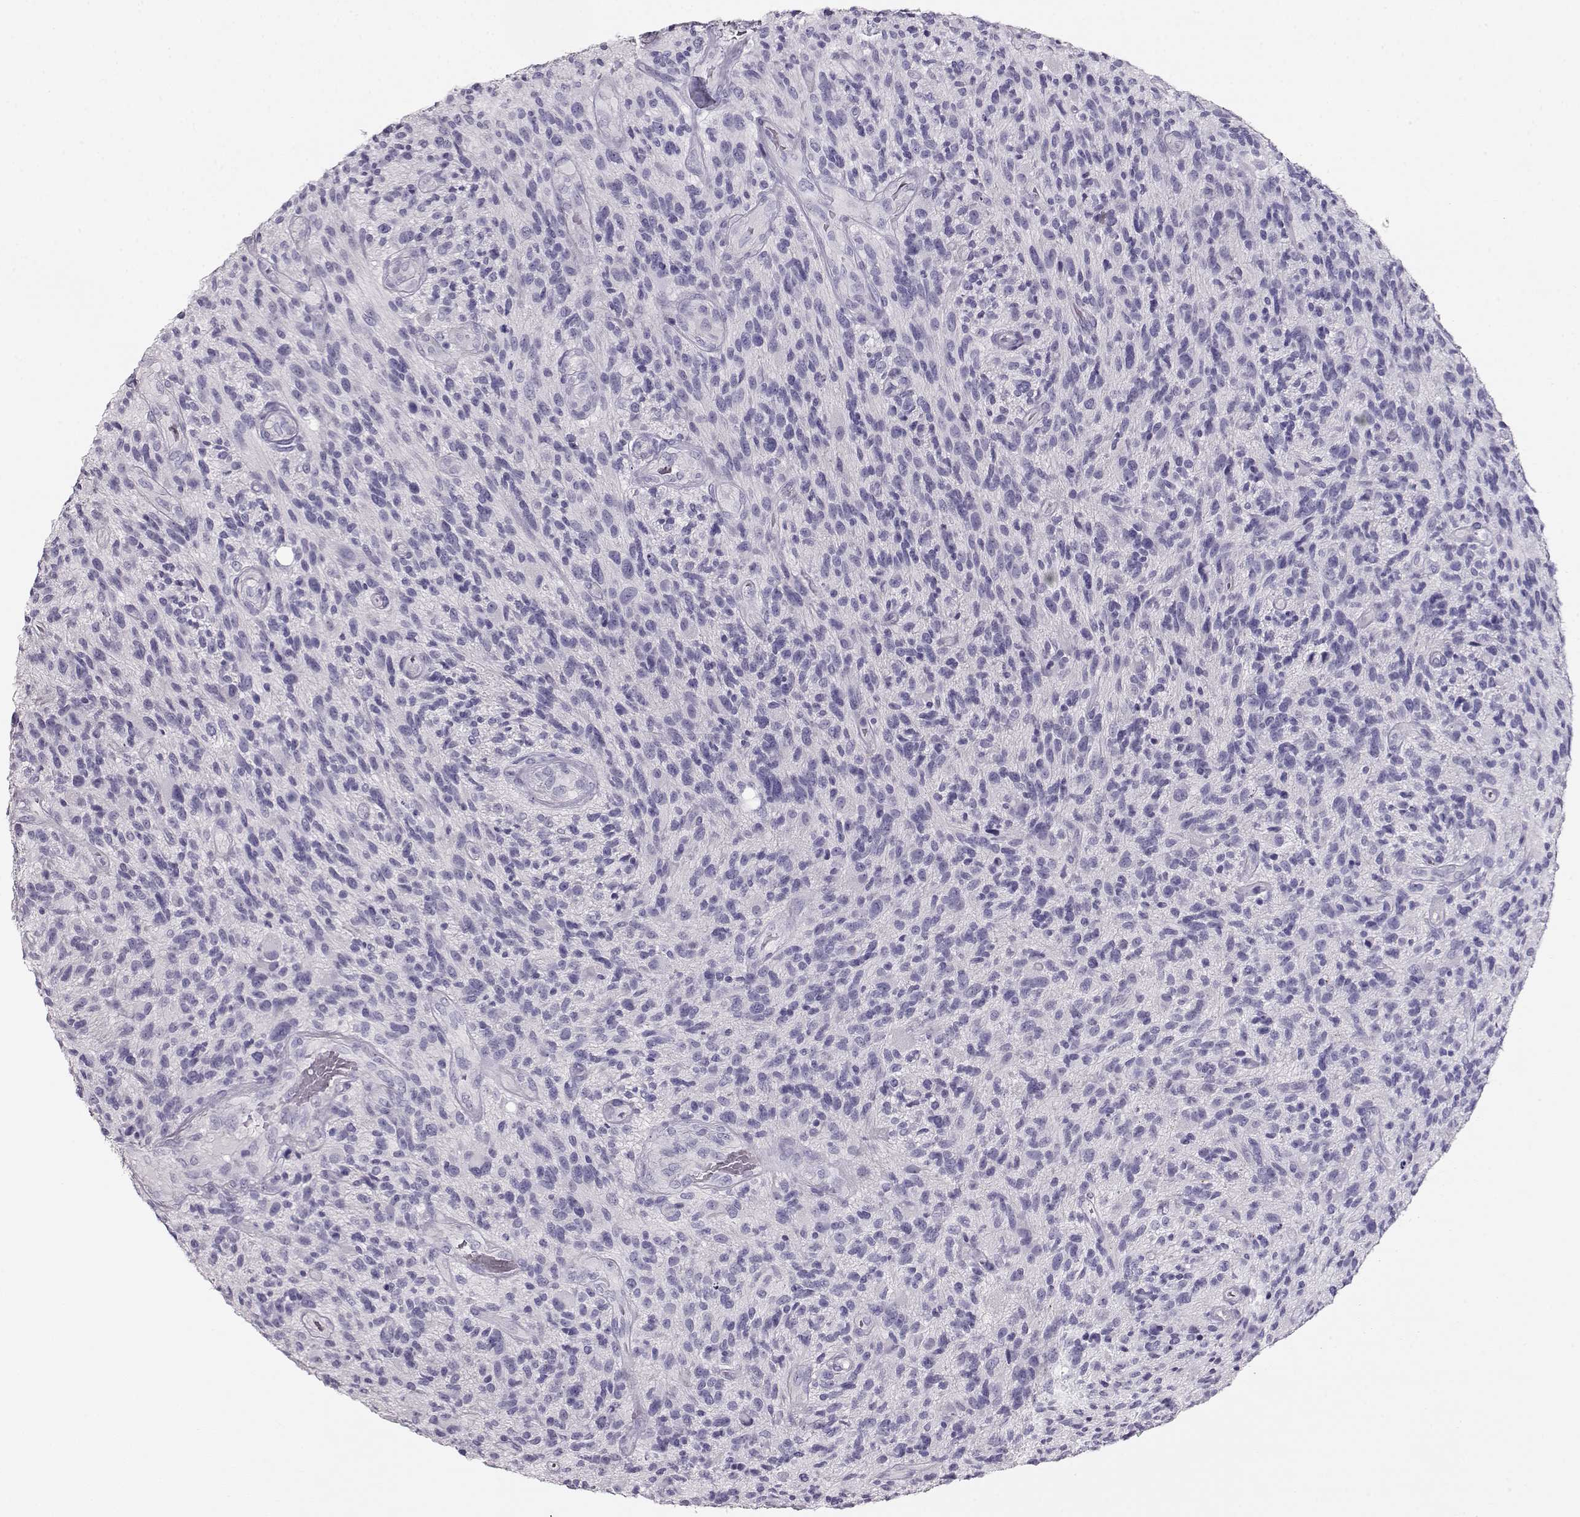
{"staining": {"intensity": "negative", "quantity": "none", "location": "none"}, "tissue": "glioma", "cell_type": "Tumor cells", "image_type": "cancer", "snomed": [{"axis": "morphology", "description": "Glioma, malignant, High grade"}, {"axis": "topography", "description": "Brain"}], "caption": "This is an immunohistochemistry image of malignant glioma (high-grade). There is no positivity in tumor cells.", "gene": "ACTN2", "patient": {"sex": "male", "age": 47}}